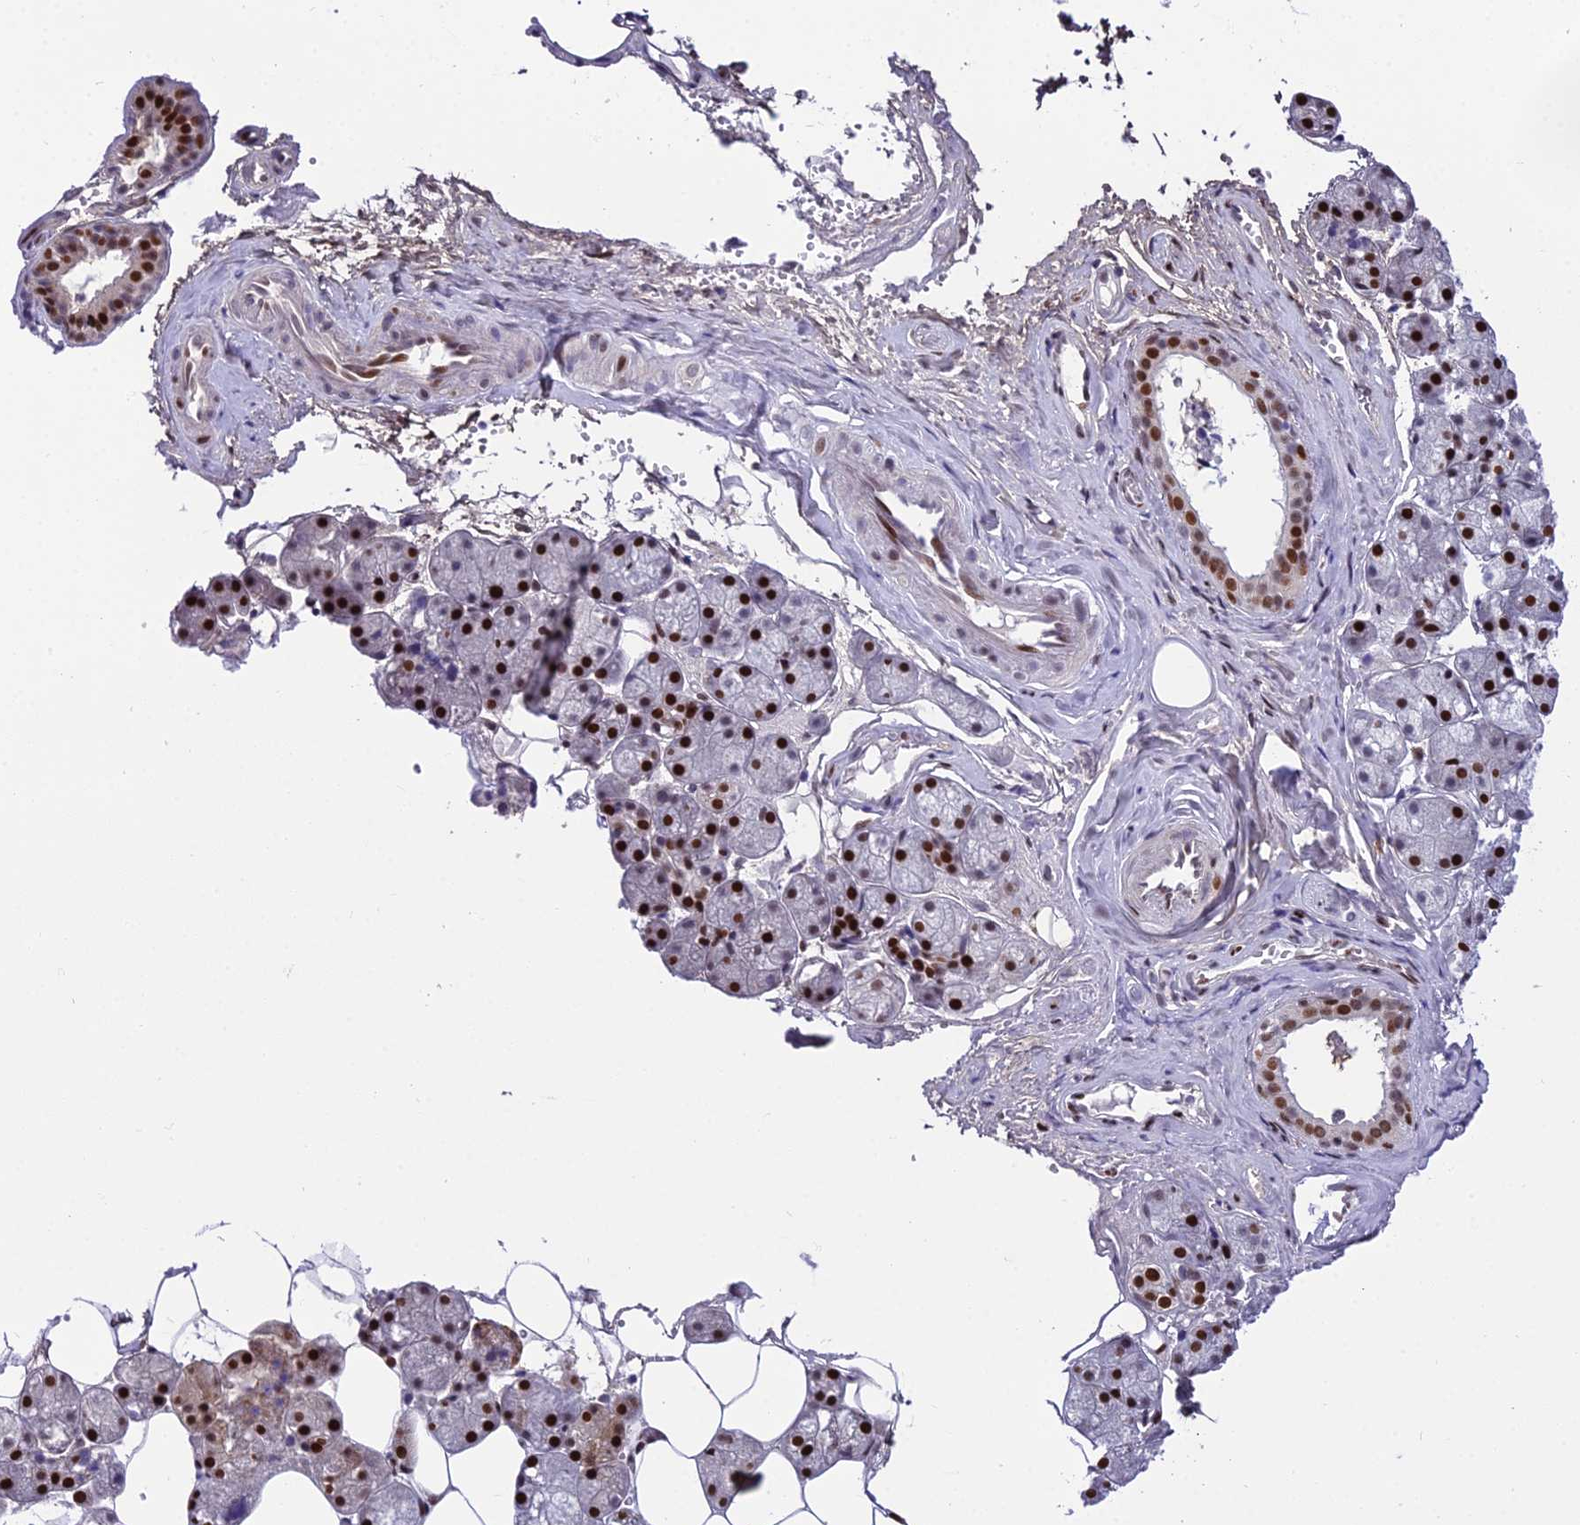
{"staining": {"intensity": "strong", "quantity": "25%-75%", "location": "nuclear"}, "tissue": "salivary gland", "cell_type": "Glandular cells", "image_type": "normal", "snomed": [{"axis": "morphology", "description": "Normal tissue, NOS"}, {"axis": "topography", "description": "Salivary gland"}], "caption": "A high-resolution image shows IHC staining of unremarkable salivary gland, which shows strong nuclear positivity in about 25%-75% of glandular cells.", "gene": "ZNF707", "patient": {"sex": "male", "age": 62}}